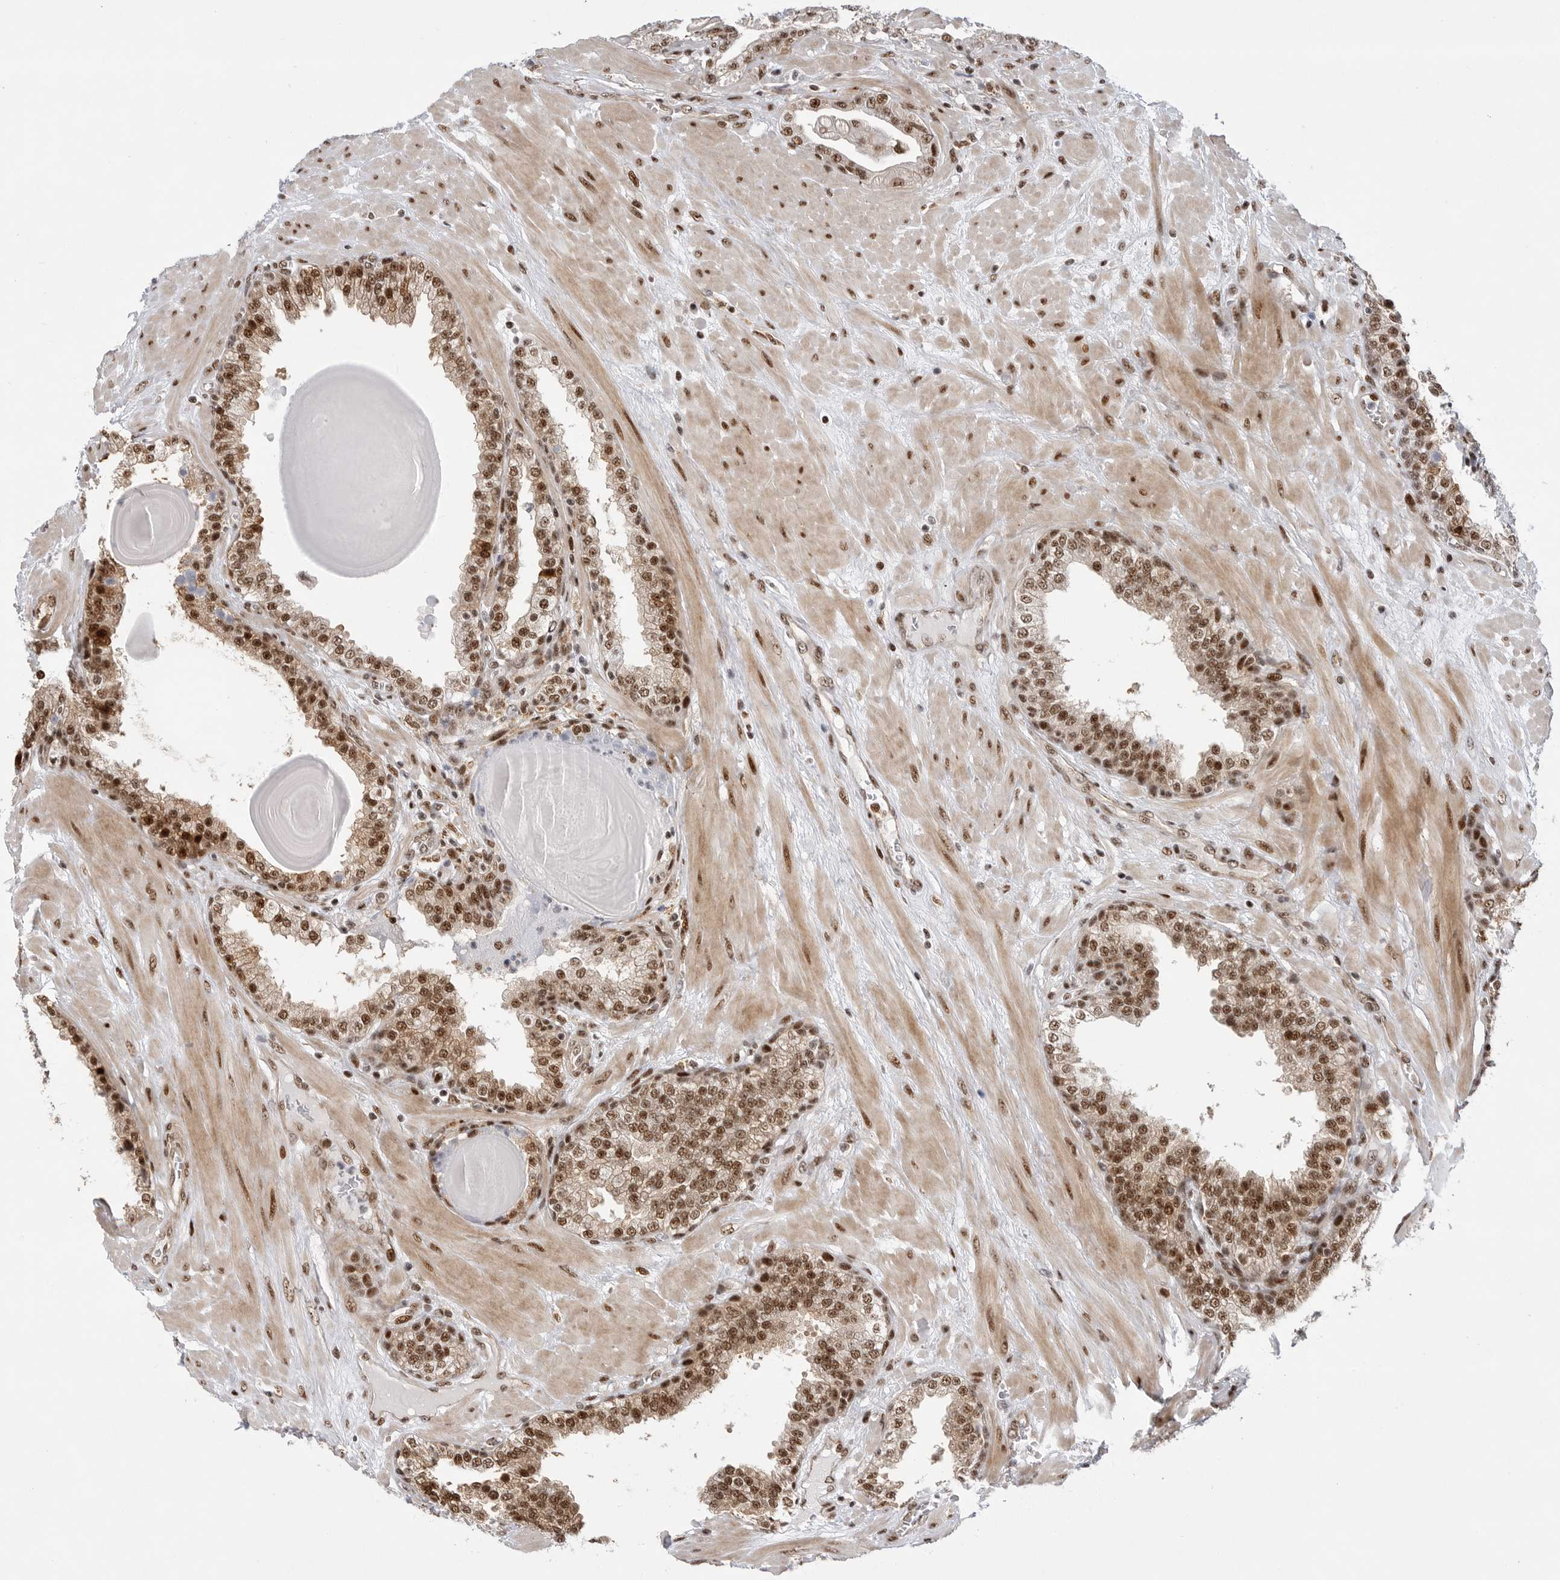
{"staining": {"intensity": "strong", "quantity": ">75%", "location": "cytoplasmic/membranous,nuclear"}, "tissue": "prostate", "cell_type": "Glandular cells", "image_type": "normal", "snomed": [{"axis": "morphology", "description": "Normal tissue, NOS"}, {"axis": "topography", "description": "Prostate"}], "caption": "Benign prostate was stained to show a protein in brown. There is high levels of strong cytoplasmic/membranous,nuclear positivity in approximately >75% of glandular cells. The protein of interest is stained brown, and the nuclei are stained in blue (DAB (3,3'-diaminobenzidine) IHC with brightfield microscopy, high magnification).", "gene": "GPATCH2", "patient": {"sex": "male", "age": 51}}